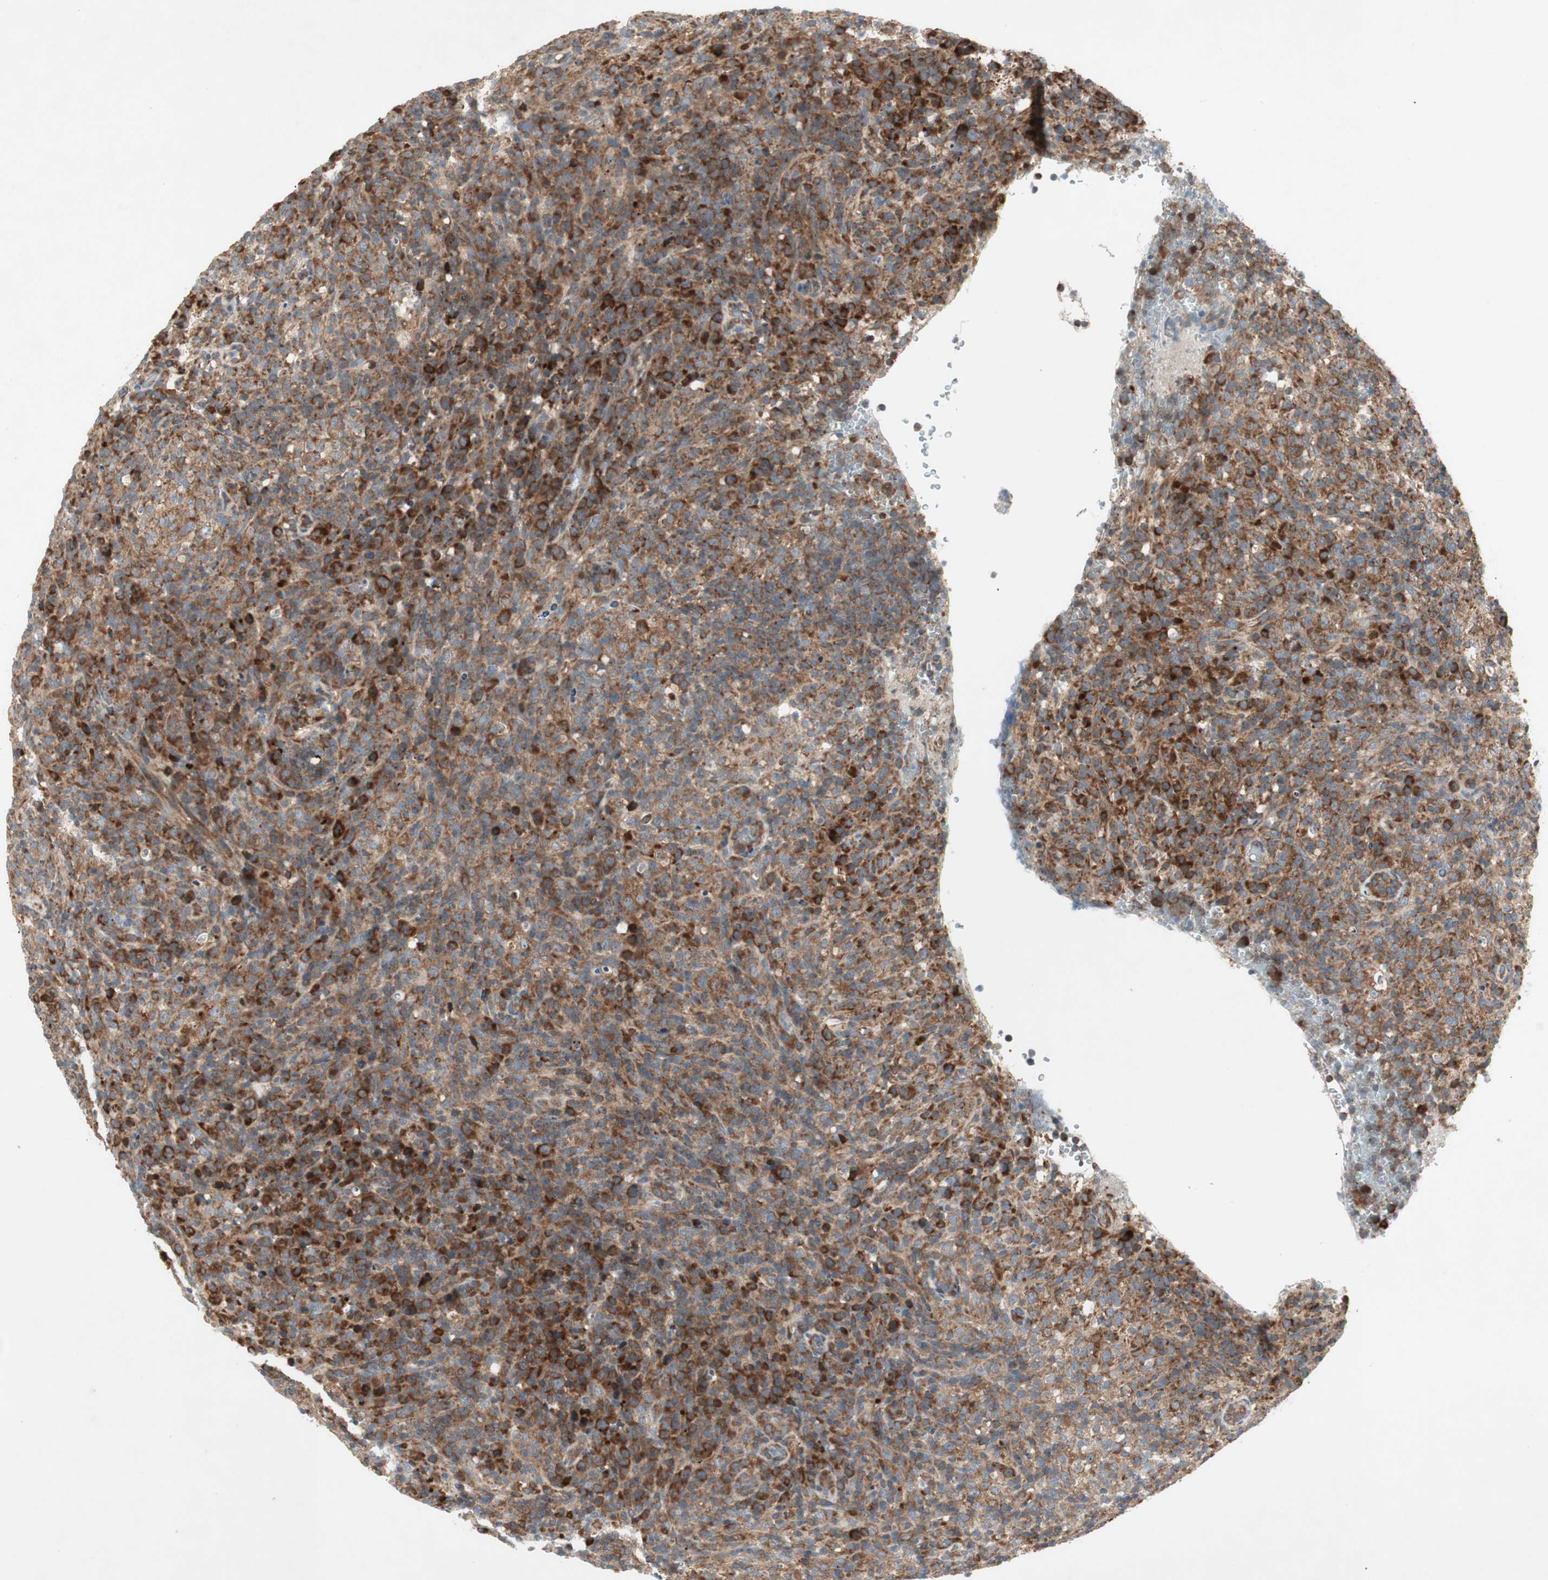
{"staining": {"intensity": "strong", "quantity": ">75%", "location": "cytoplasmic/membranous"}, "tissue": "lymphoma", "cell_type": "Tumor cells", "image_type": "cancer", "snomed": [{"axis": "morphology", "description": "Malignant lymphoma, non-Hodgkin's type, High grade"}, {"axis": "topography", "description": "Lymph node"}], "caption": "Immunohistochemical staining of human lymphoma demonstrates high levels of strong cytoplasmic/membranous protein expression in about >75% of tumor cells.", "gene": "RPL23", "patient": {"sex": "female", "age": 76}}